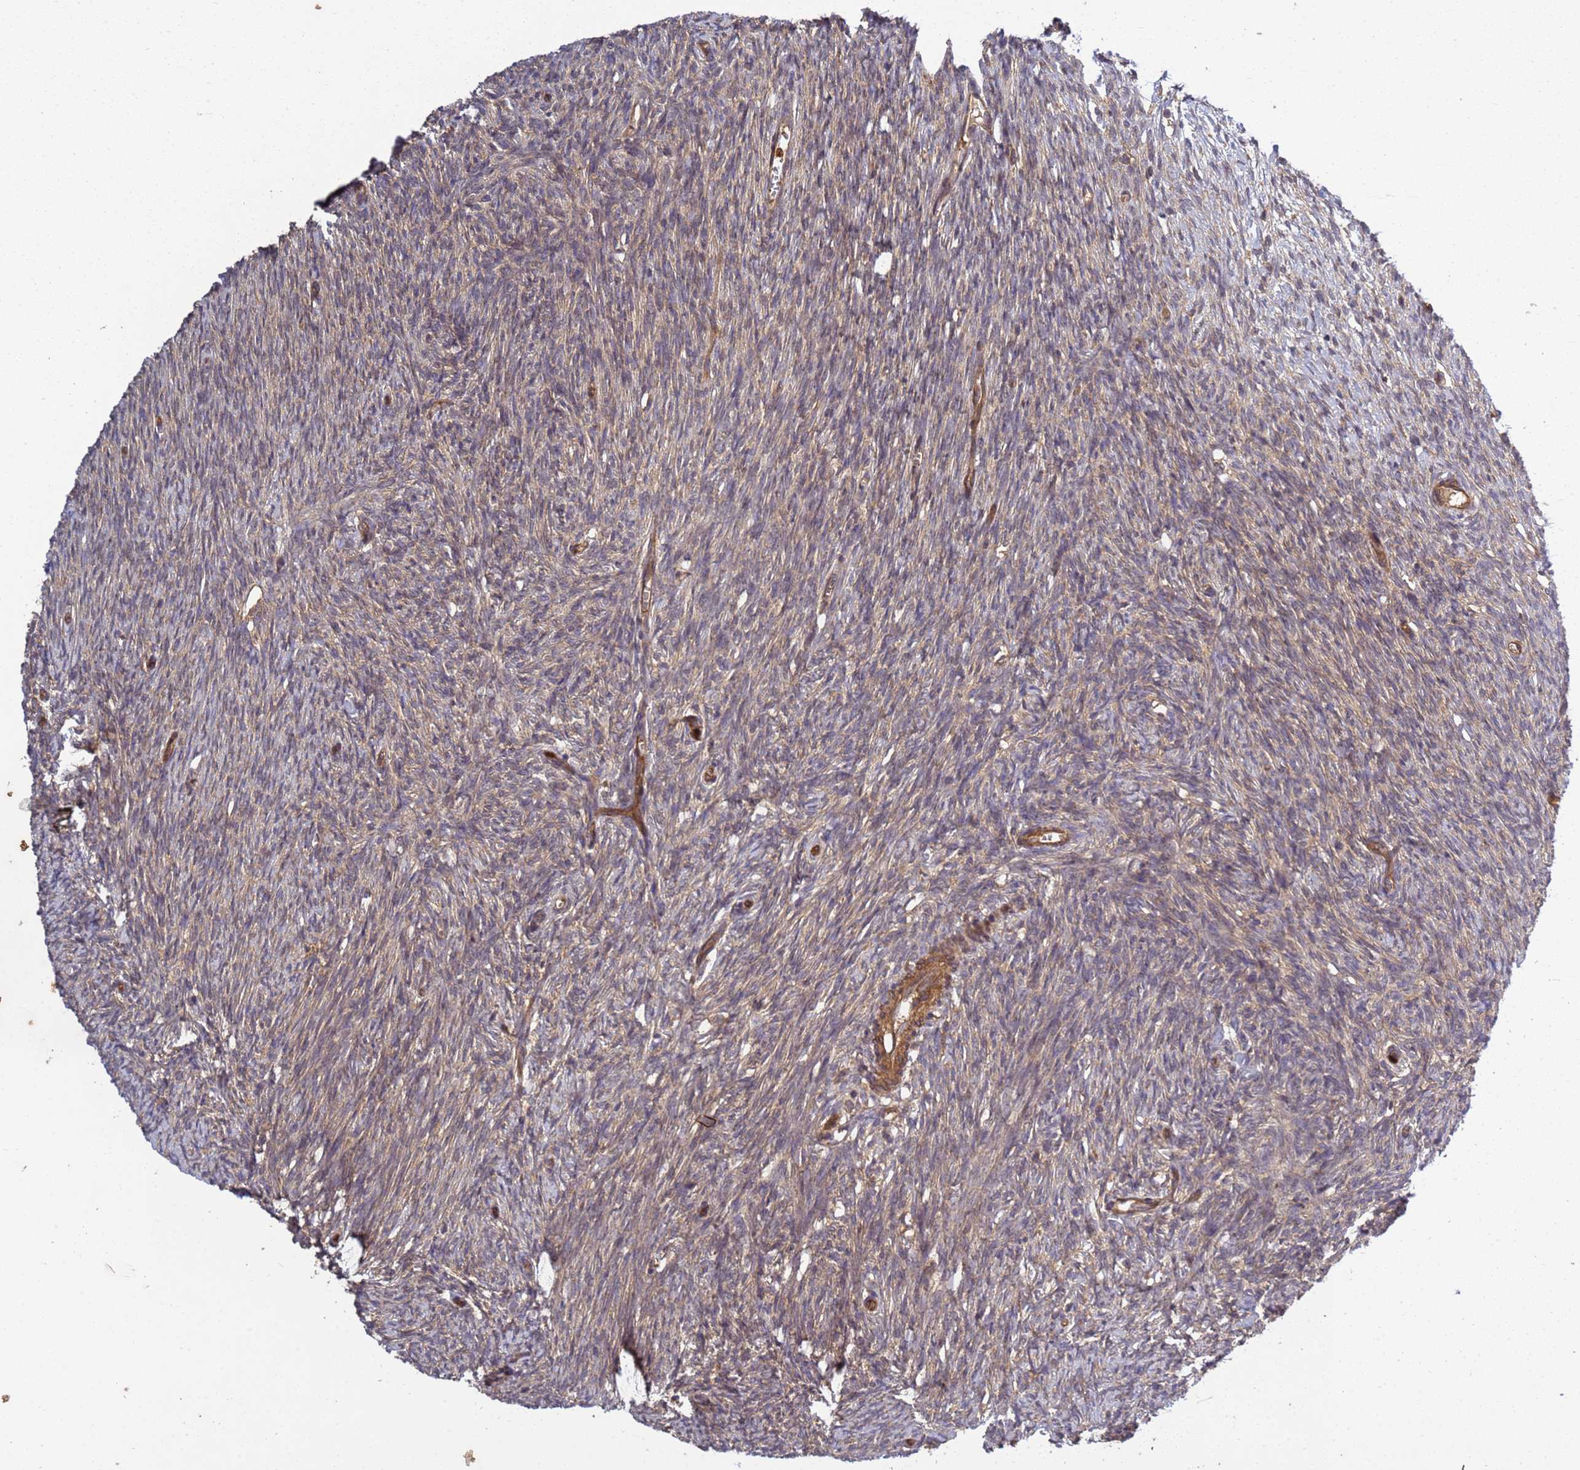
{"staining": {"intensity": "weak", "quantity": ">75%", "location": "cytoplasmic/membranous"}, "tissue": "ovary", "cell_type": "Ovarian stroma cells", "image_type": "normal", "snomed": [{"axis": "morphology", "description": "Normal tissue, NOS"}, {"axis": "topography", "description": "Ovary"}], "caption": "Protein staining of unremarkable ovary reveals weak cytoplasmic/membranous positivity in about >75% of ovarian stroma cells.", "gene": "C8orf34", "patient": {"sex": "female", "age": 44}}